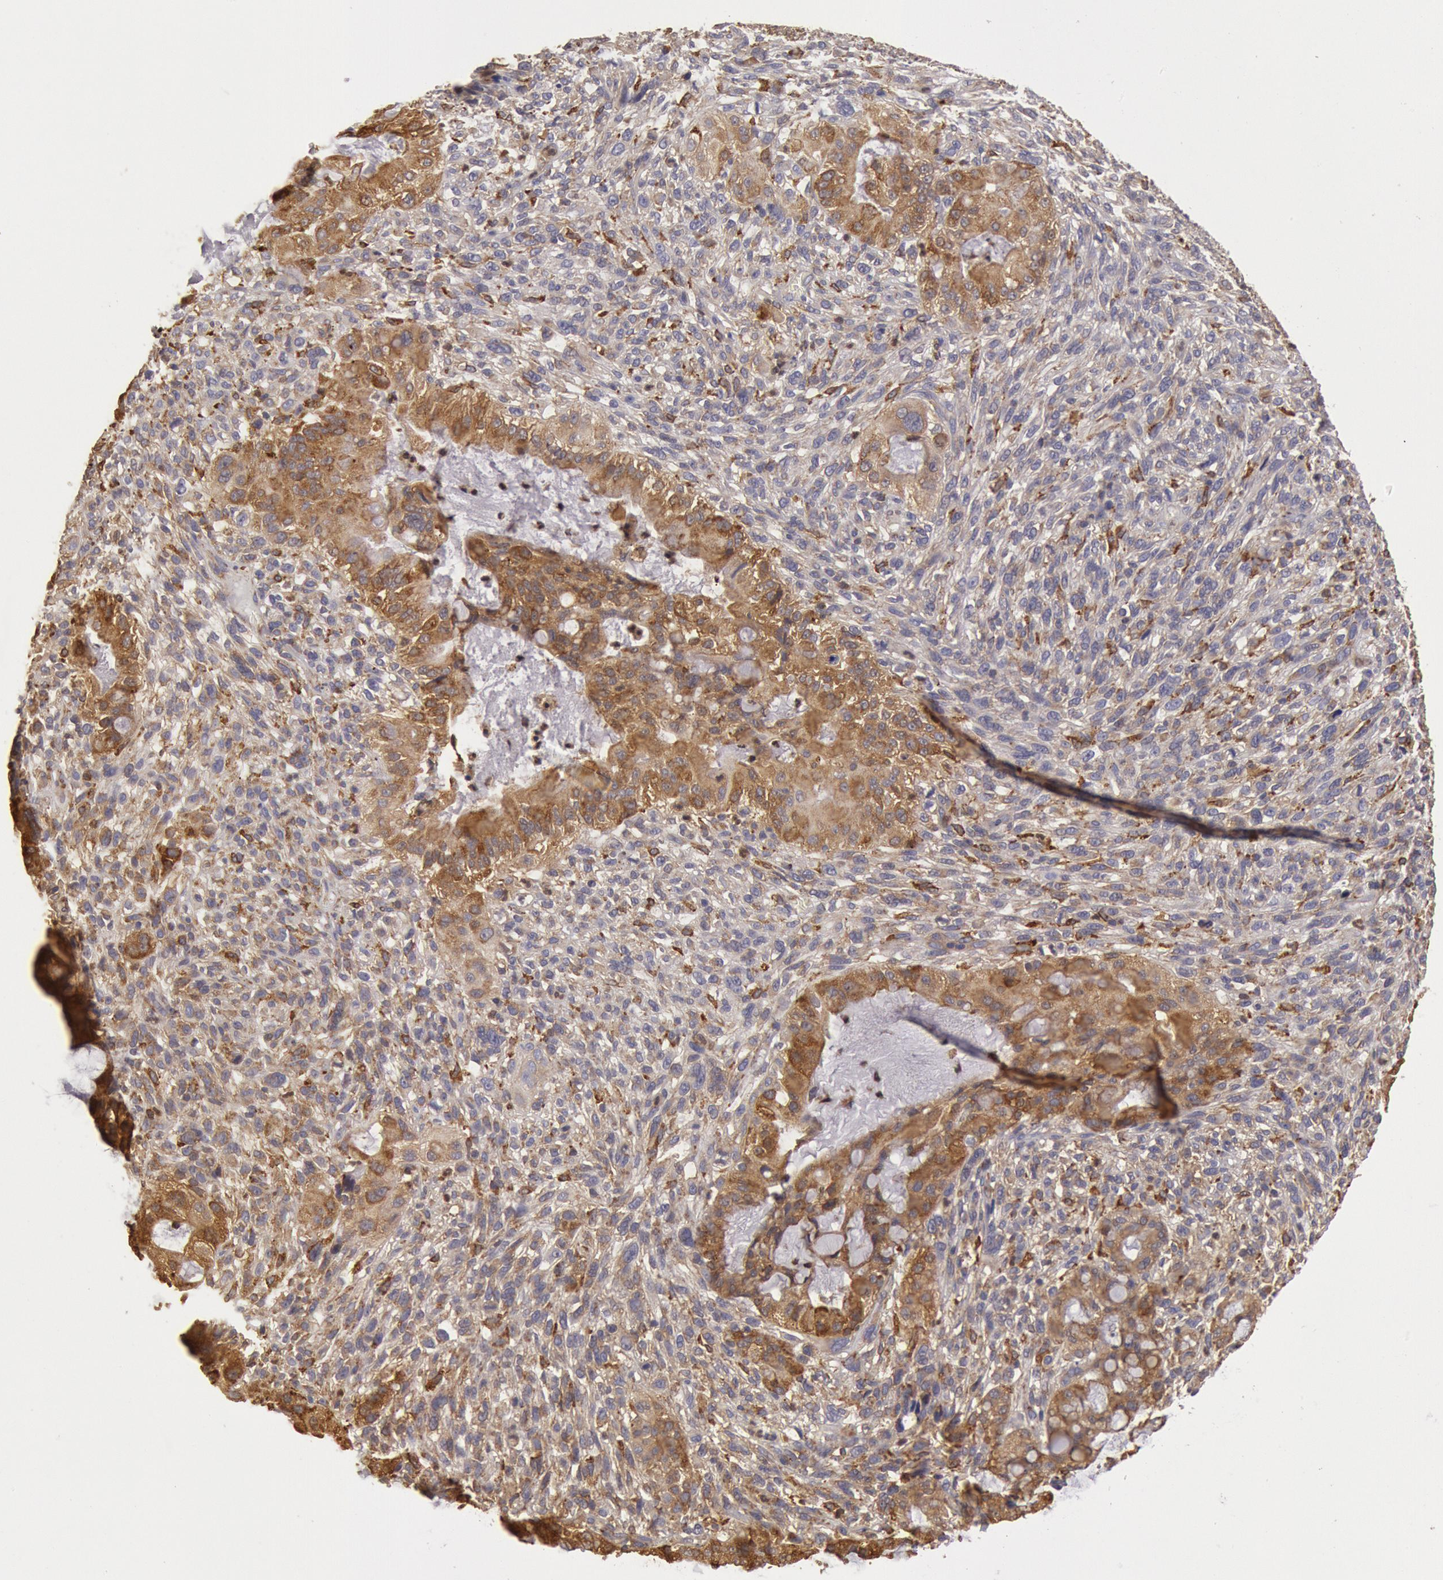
{"staining": {"intensity": "moderate", "quantity": ">75%", "location": "cytoplasmic/membranous"}, "tissue": "cervical cancer", "cell_type": "Tumor cells", "image_type": "cancer", "snomed": [{"axis": "morphology", "description": "Adenocarcinoma, NOS"}, {"axis": "topography", "description": "Cervix"}], "caption": "IHC histopathology image of human cervical adenocarcinoma stained for a protein (brown), which displays medium levels of moderate cytoplasmic/membranous staining in approximately >75% of tumor cells.", "gene": "ERP44", "patient": {"sex": "female", "age": 41}}